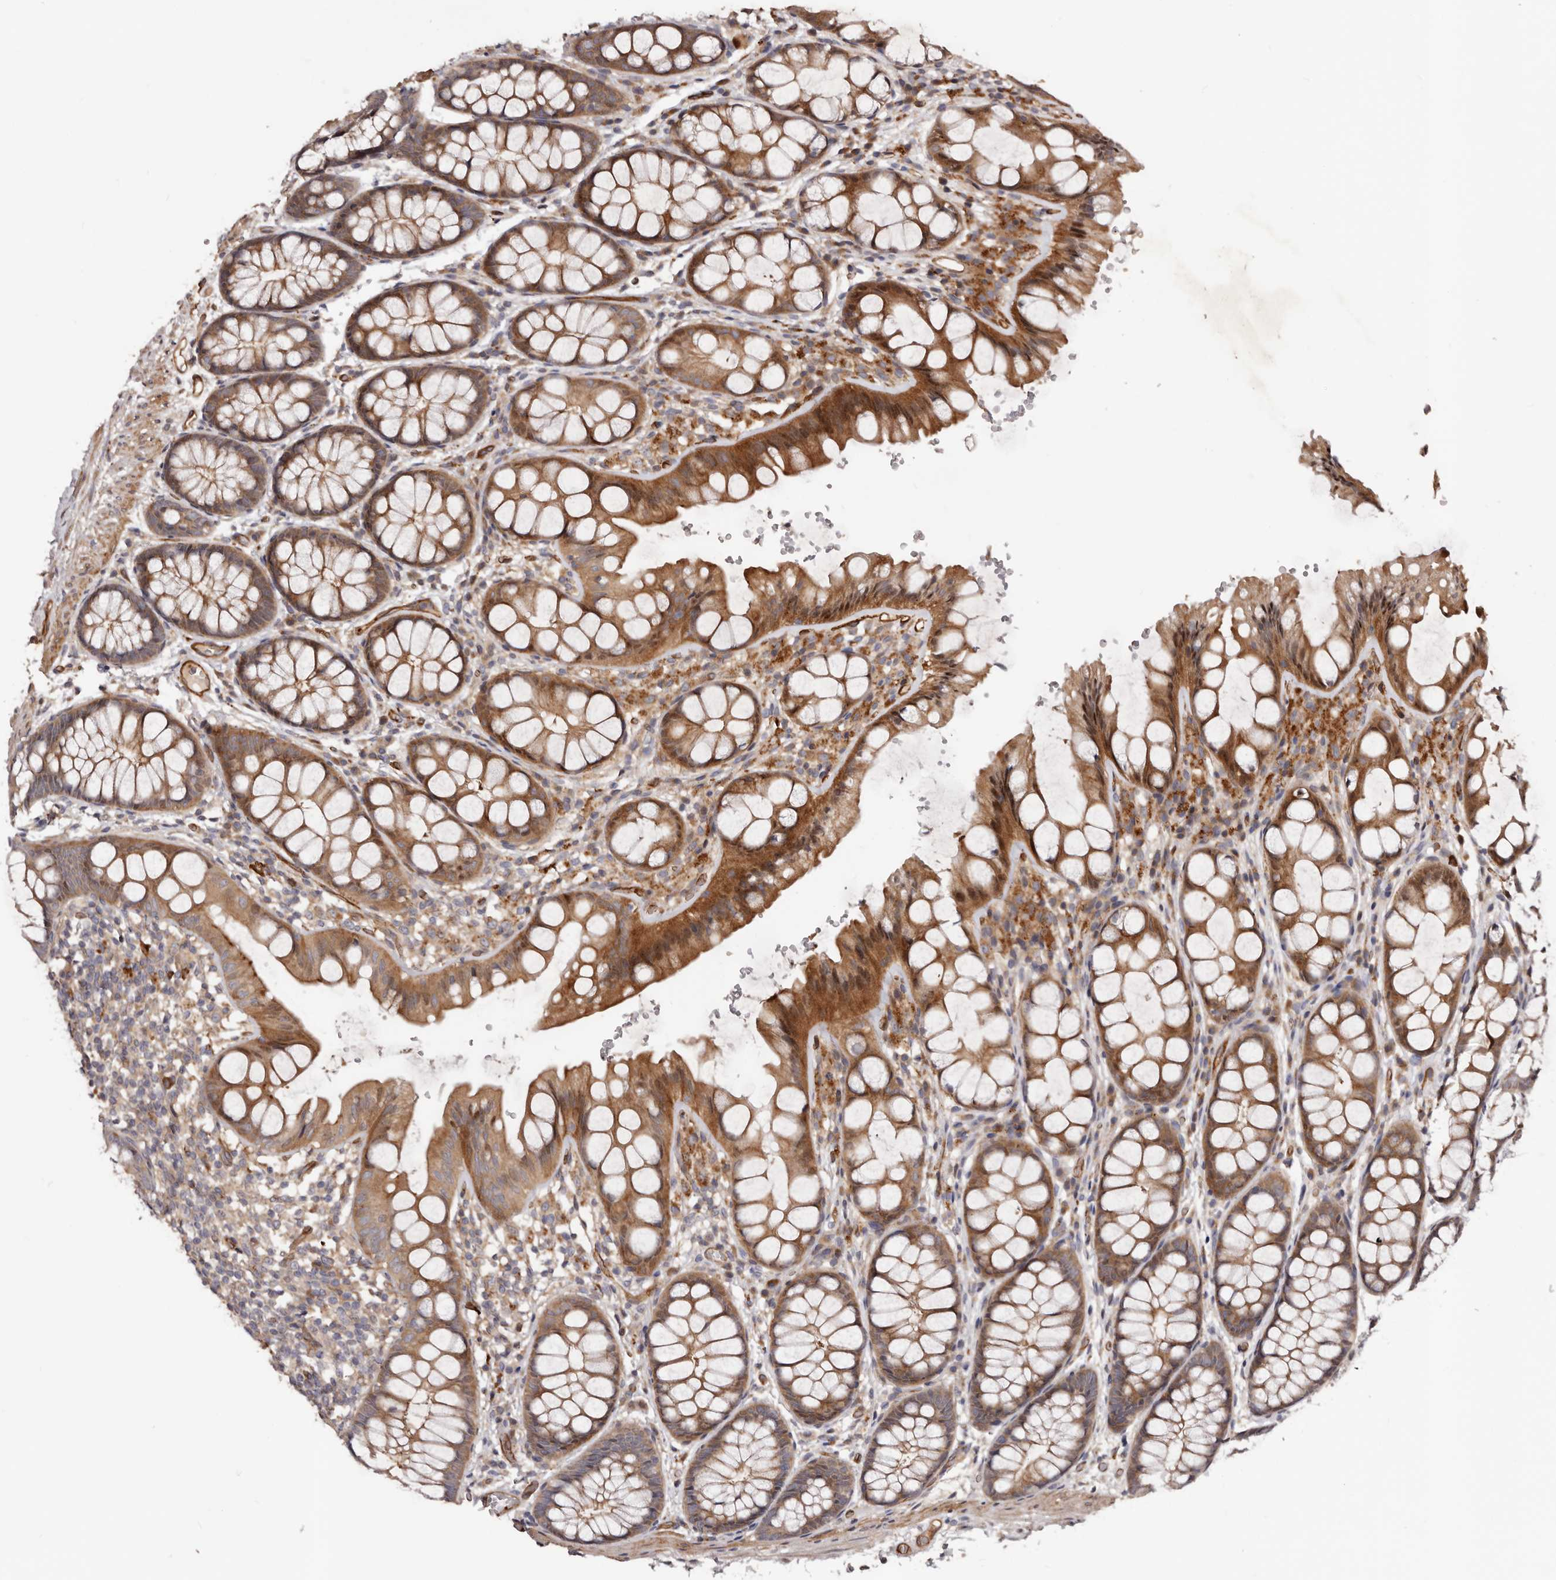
{"staining": {"intensity": "strong", "quantity": "25%-75%", "location": "cytoplasmic/membranous"}, "tissue": "colon", "cell_type": "Endothelial cells", "image_type": "normal", "snomed": [{"axis": "morphology", "description": "Normal tissue, NOS"}, {"axis": "topography", "description": "Colon"}], "caption": "Immunohistochemistry of unremarkable colon reveals high levels of strong cytoplasmic/membranous staining in about 25%-75% of endothelial cells. The protein is stained brown, and the nuclei are stained in blue (DAB (3,3'-diaminobenzidine) IHC with brightfield microscopy, high magnification).", "gene": "GTPBP1", "patient": {"sex": "male", "age": 47}}